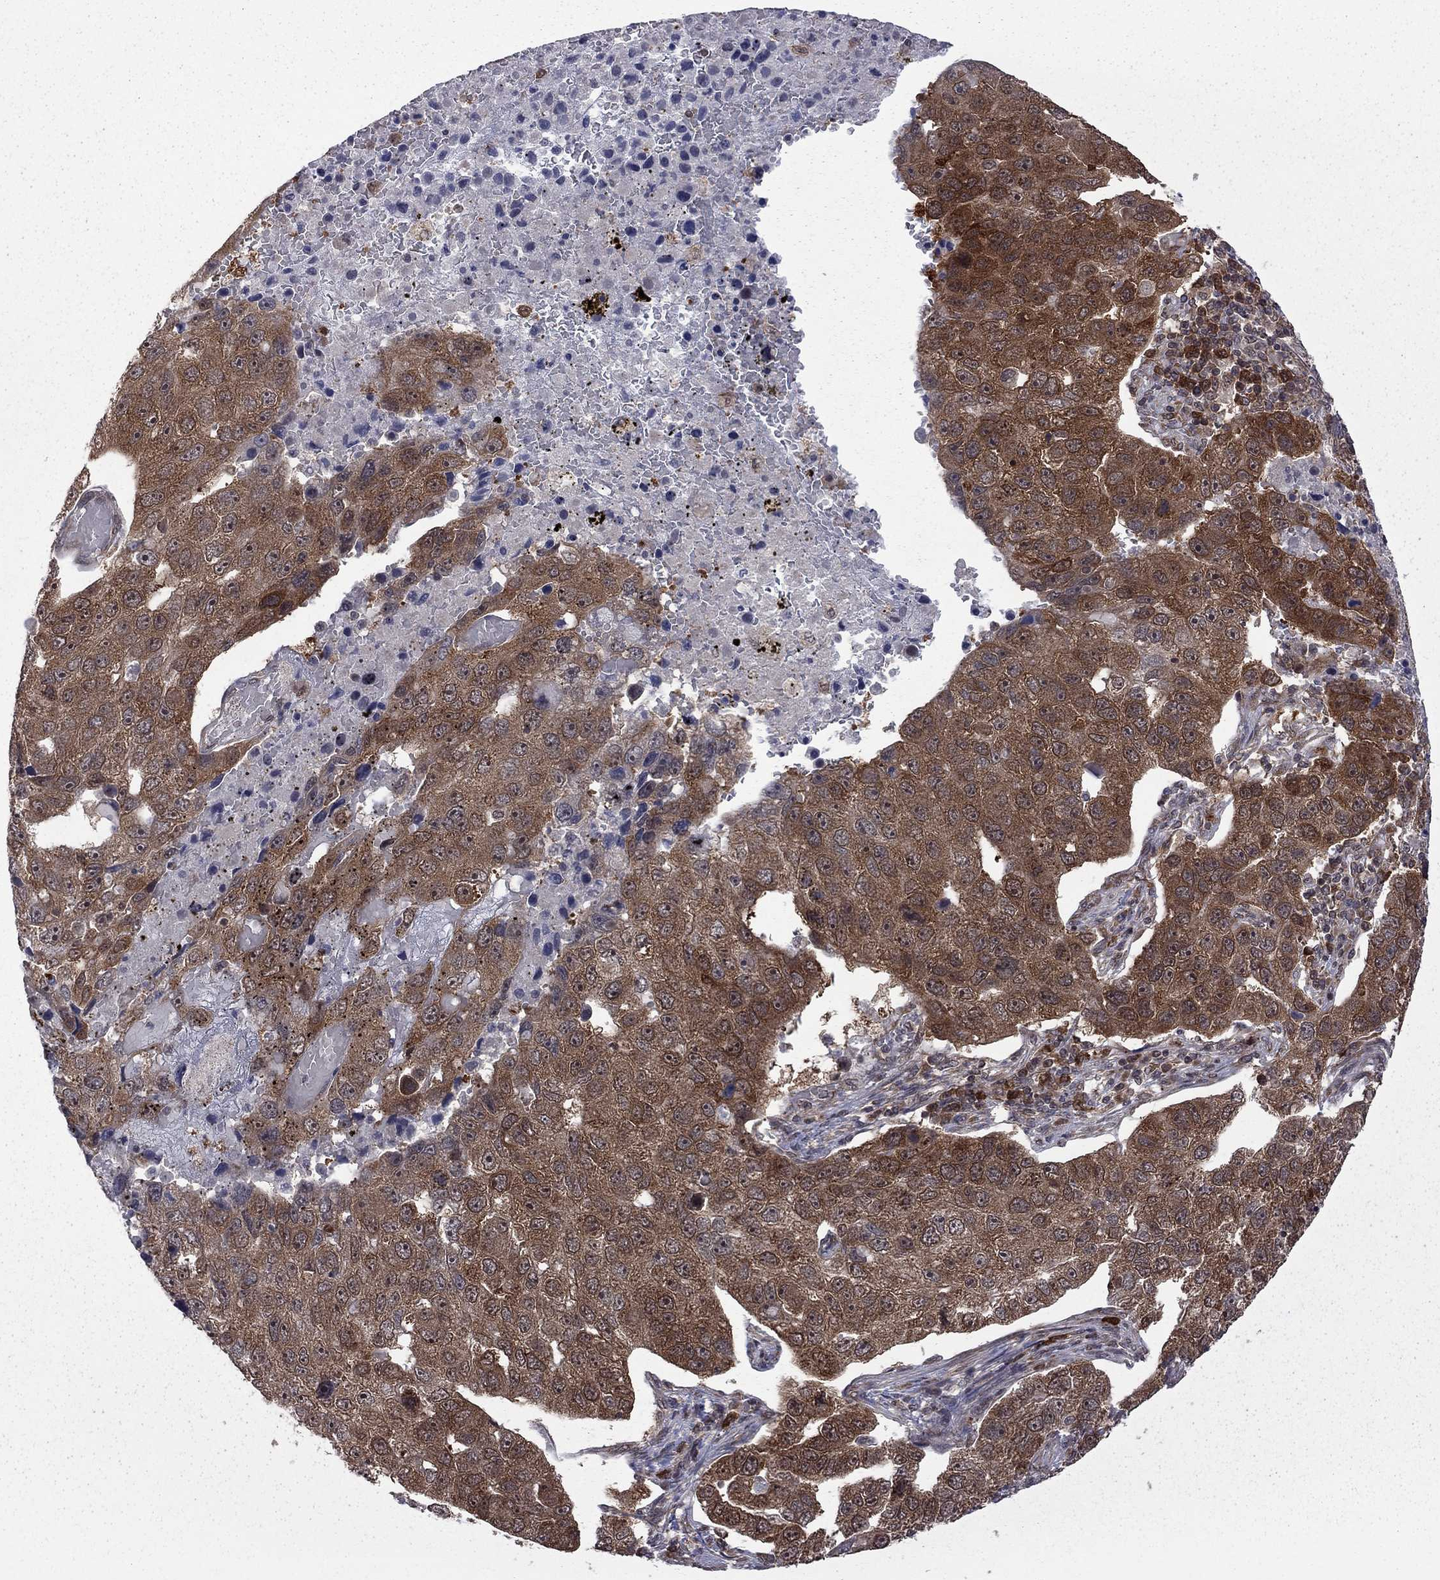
{"staining": {"intensity": "strong", "quantity": ">75%", "location": "cytoplasmic/membranous"}, "tissue": "pancreatic cancer", "cell_type": "Tumor cells", "image_type": "cancer", "snomed": [{"axis": "morphology", "description": "Adenocarcinoma, NOS"}, {"axis": "topography", "description": "Pancreas"}], "caption": "A micrograph showing strong cytoplasmic/membranous expression in approximately >75% of tumor cells in pancreatic cancer (adenocarcinoma), as visualized by brown immunohistochemical staining.", "gene": "NAA50", "patient": {"sex": "female", "age": 61}}